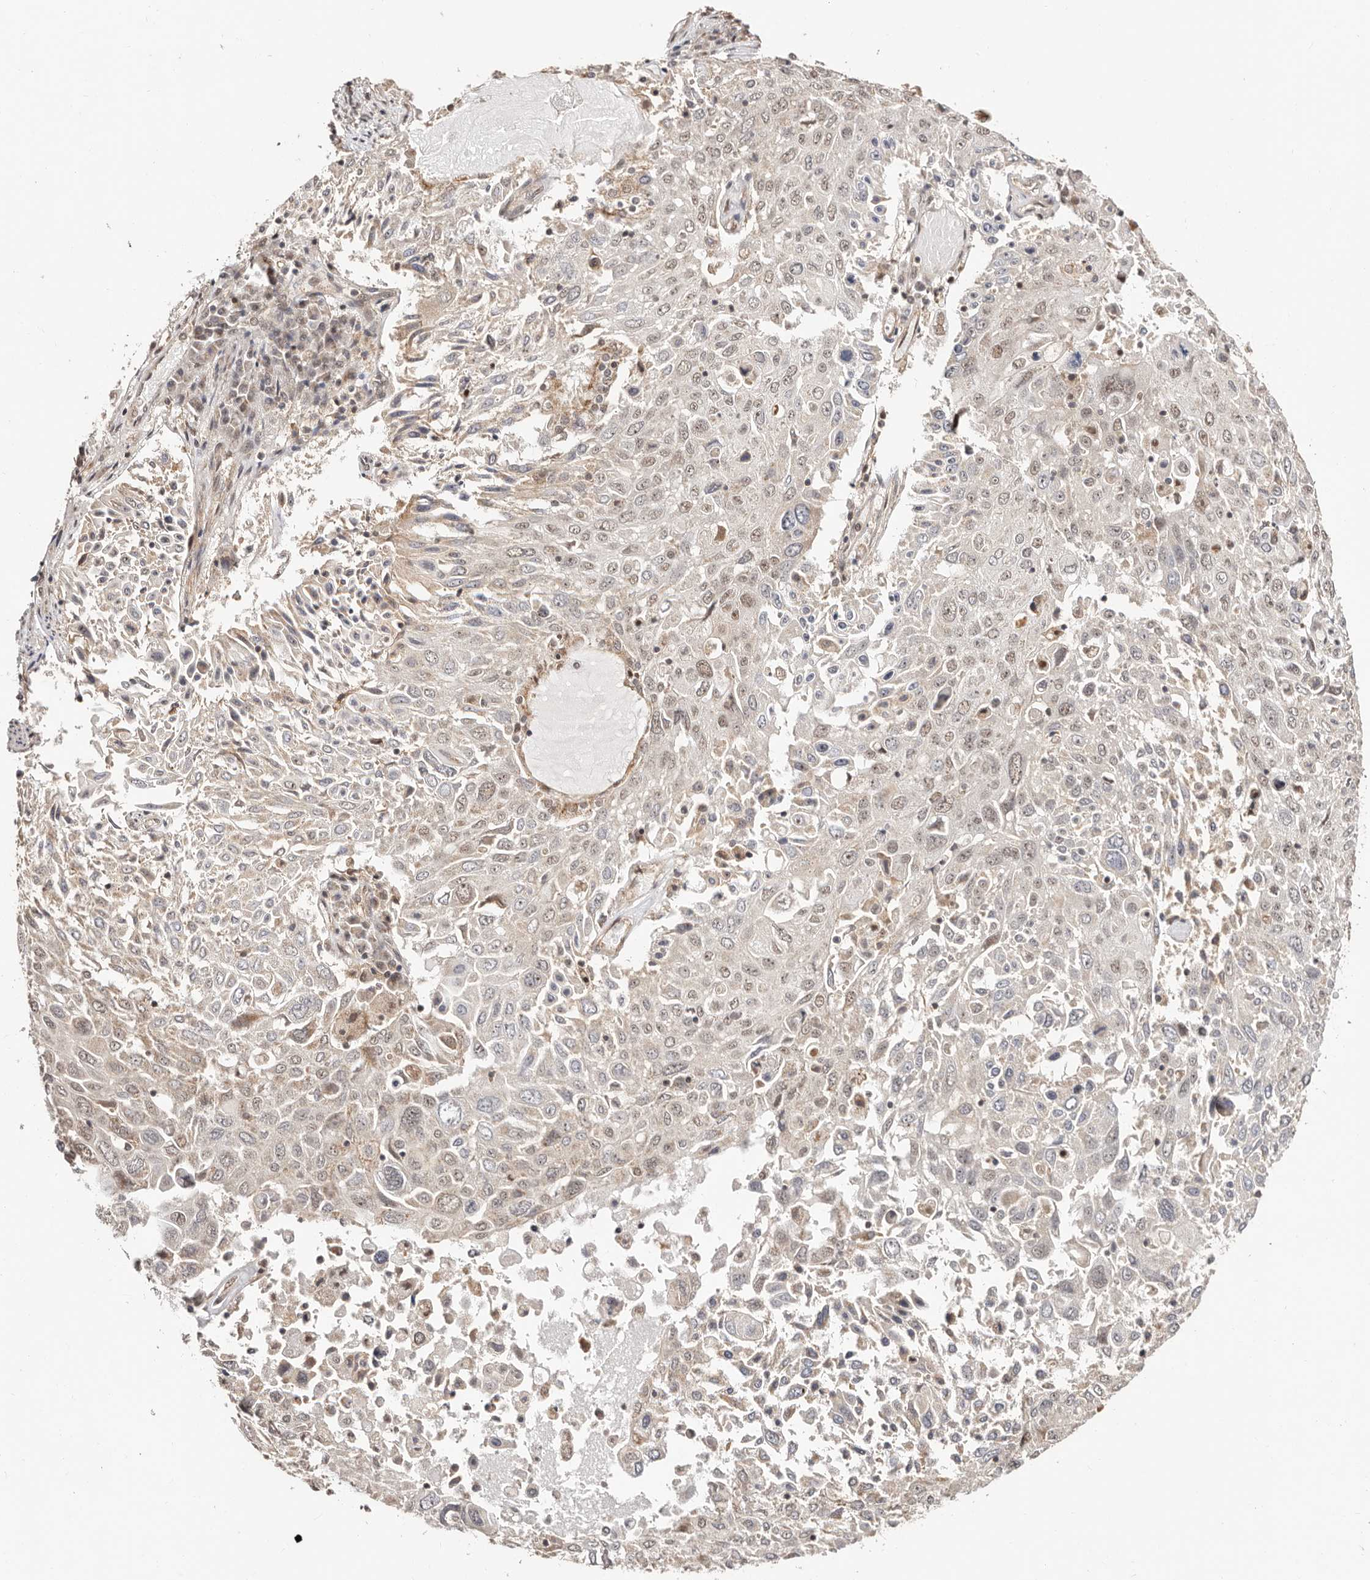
{"staining": {"intensity": "weak", "quantity": "25%-75%", "location": "nuclear"}, "tissue": "lung cancer", "cell_type": "Tumor cells", "image_type": "cancer", "snomed": [{"axis": "morphology", "description": "Squamous cell carcinoma, NOS"}, {"axis": "topography", "description": "Lung"}], "caption": "Brown immunohistochemical staining in human lung cancer reveals weak nuclear positivity in approximately 25%-75% of tumor cells.", "gene": "CTNNBL1", "patient": {"sex": "male", "age": 65}}